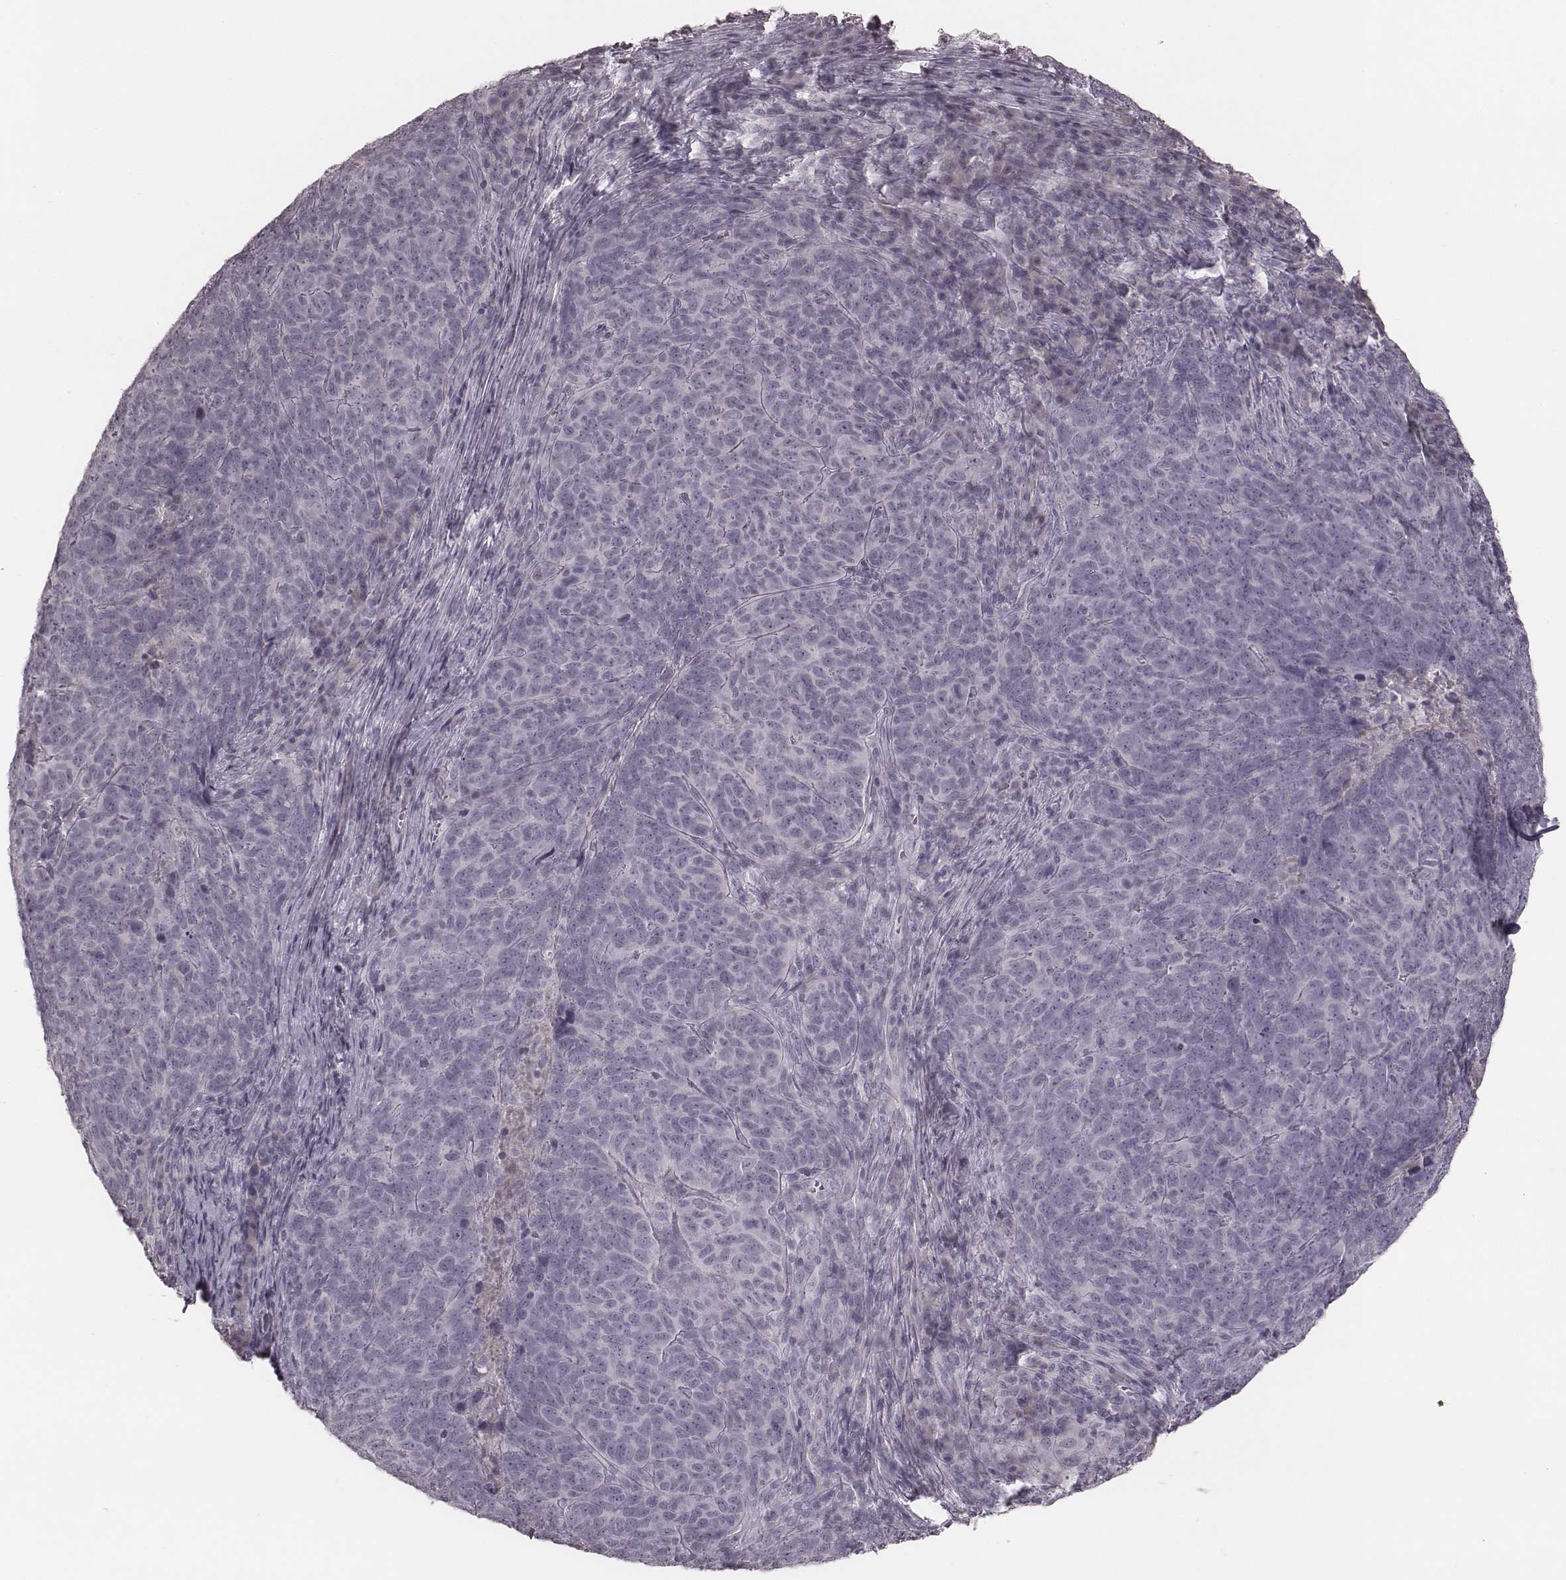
{"staining": {"intensity": "negative", "quantity": "none", "location": "none"}, "tissue": "skin cancer", "cell_type": "Tumor cells", "image_type": "cancer", "snomed": [{"axis": "morphology", "description": "Squamous cell carcinoma, NOS"}, {"axis": "topography", "description": "Skin"}, {"axis": "topography", "description": "Anal"}], "caption": "IHC photomicrograph of human skin cancer stained for a protein (brown), which reveals no staining in tumor cells.", "gene": "SMIM24", "patient": {"sex": "female", "age": 51}}